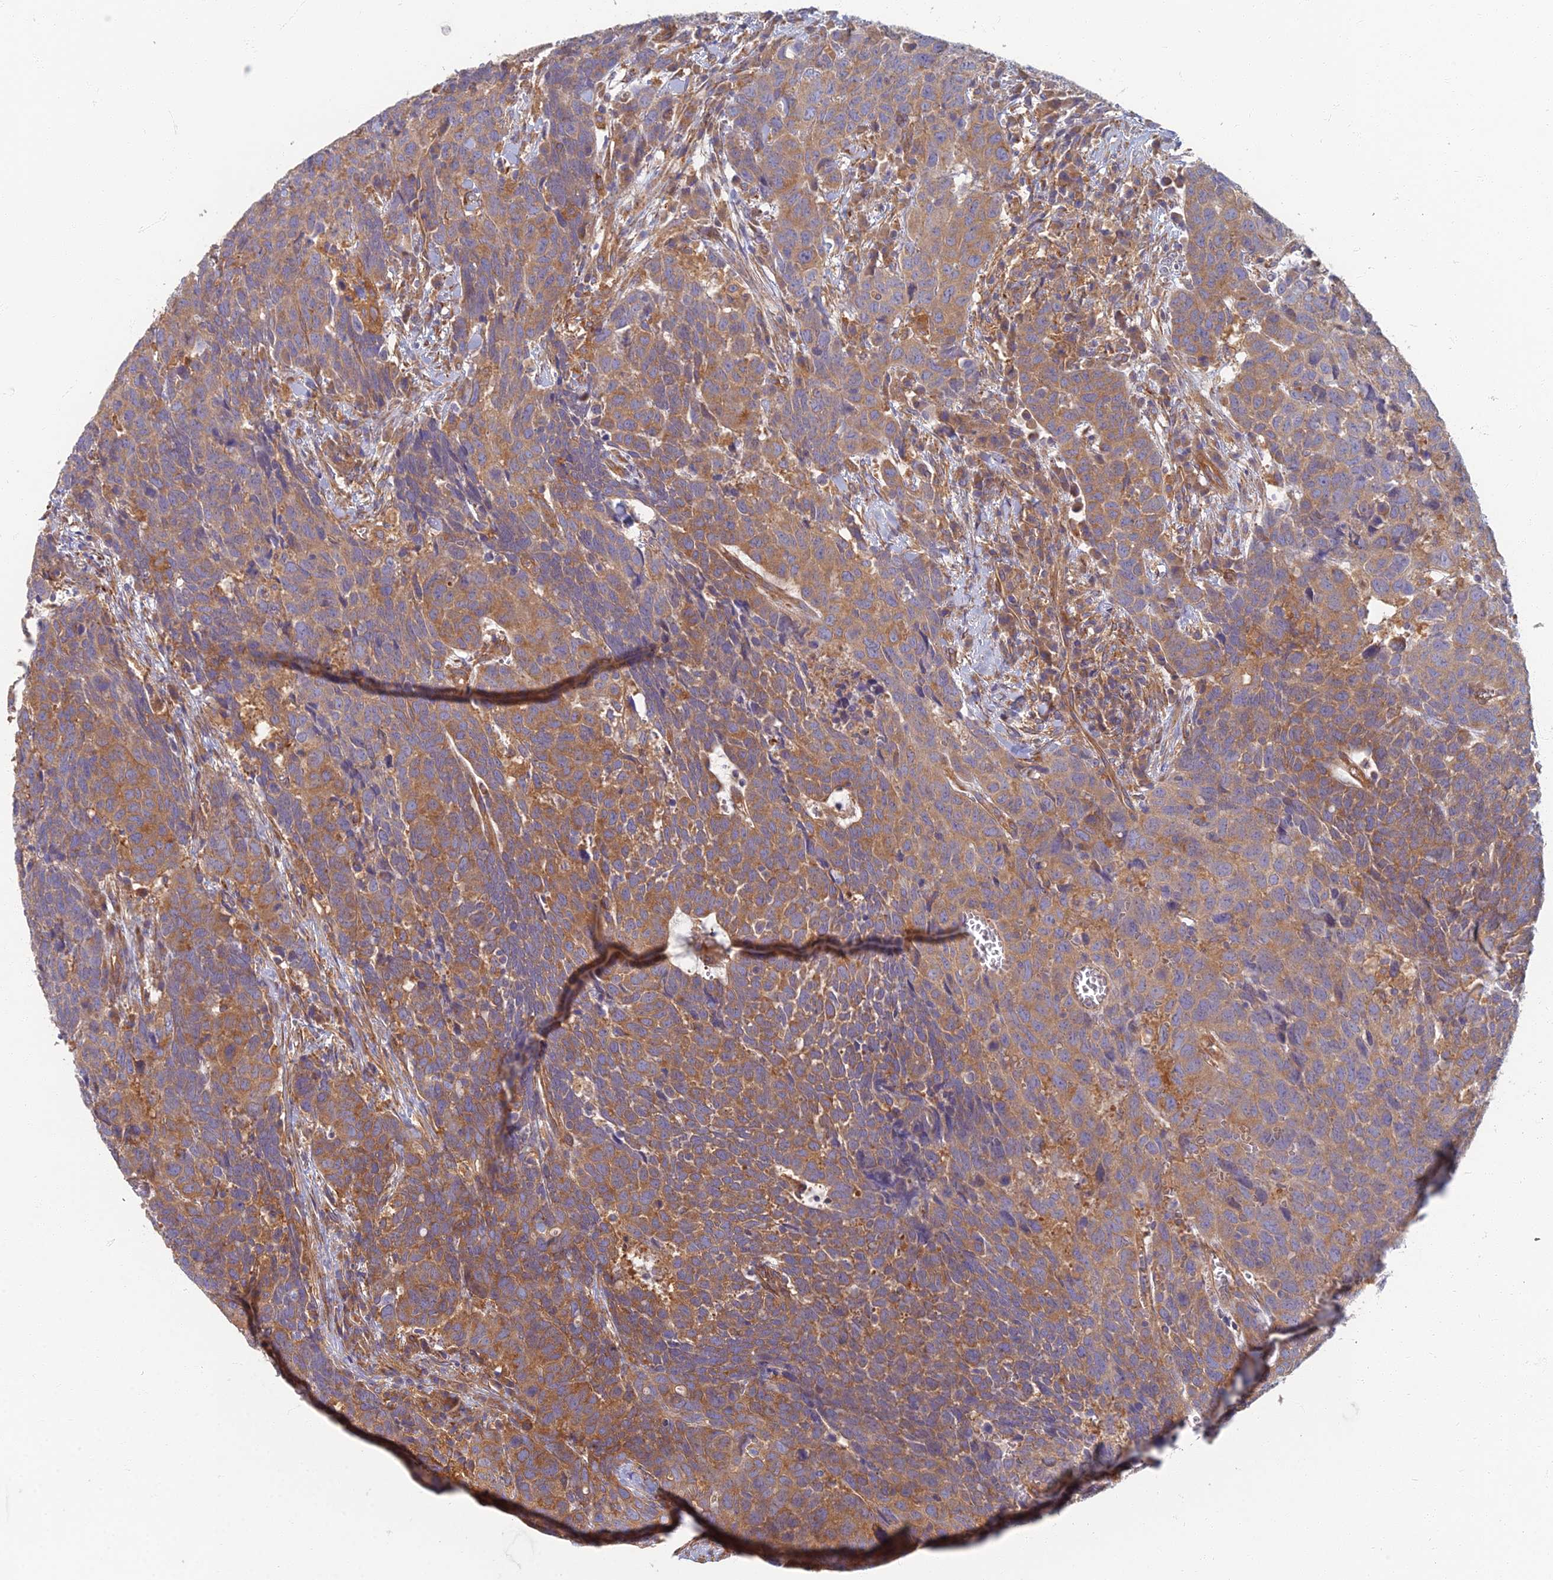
{"staining": {"intensity": "moderate", "quantity": ">75%", "location": "cytoplasmic/membranous"}, "tissue": "head and neck cancer", "cell_type": "Tumor cells", "image_type": "cancer", "snomed": [{"axis": "morphology", "description": "Squamous cell carcinoma, NOS"}, {"axis": "topography", "description": "Head-Neck"}], "caption": "Protein expression by IHC displays moderate cytoplasmic/membranous expression in about >75% of tumor cells in head and neck cancer (squamous cell carcinoma). (IHC, brightfield microscopy, high magnification).", "gene": "RBSN", "patient": {"sex": "male", "age": 66}}